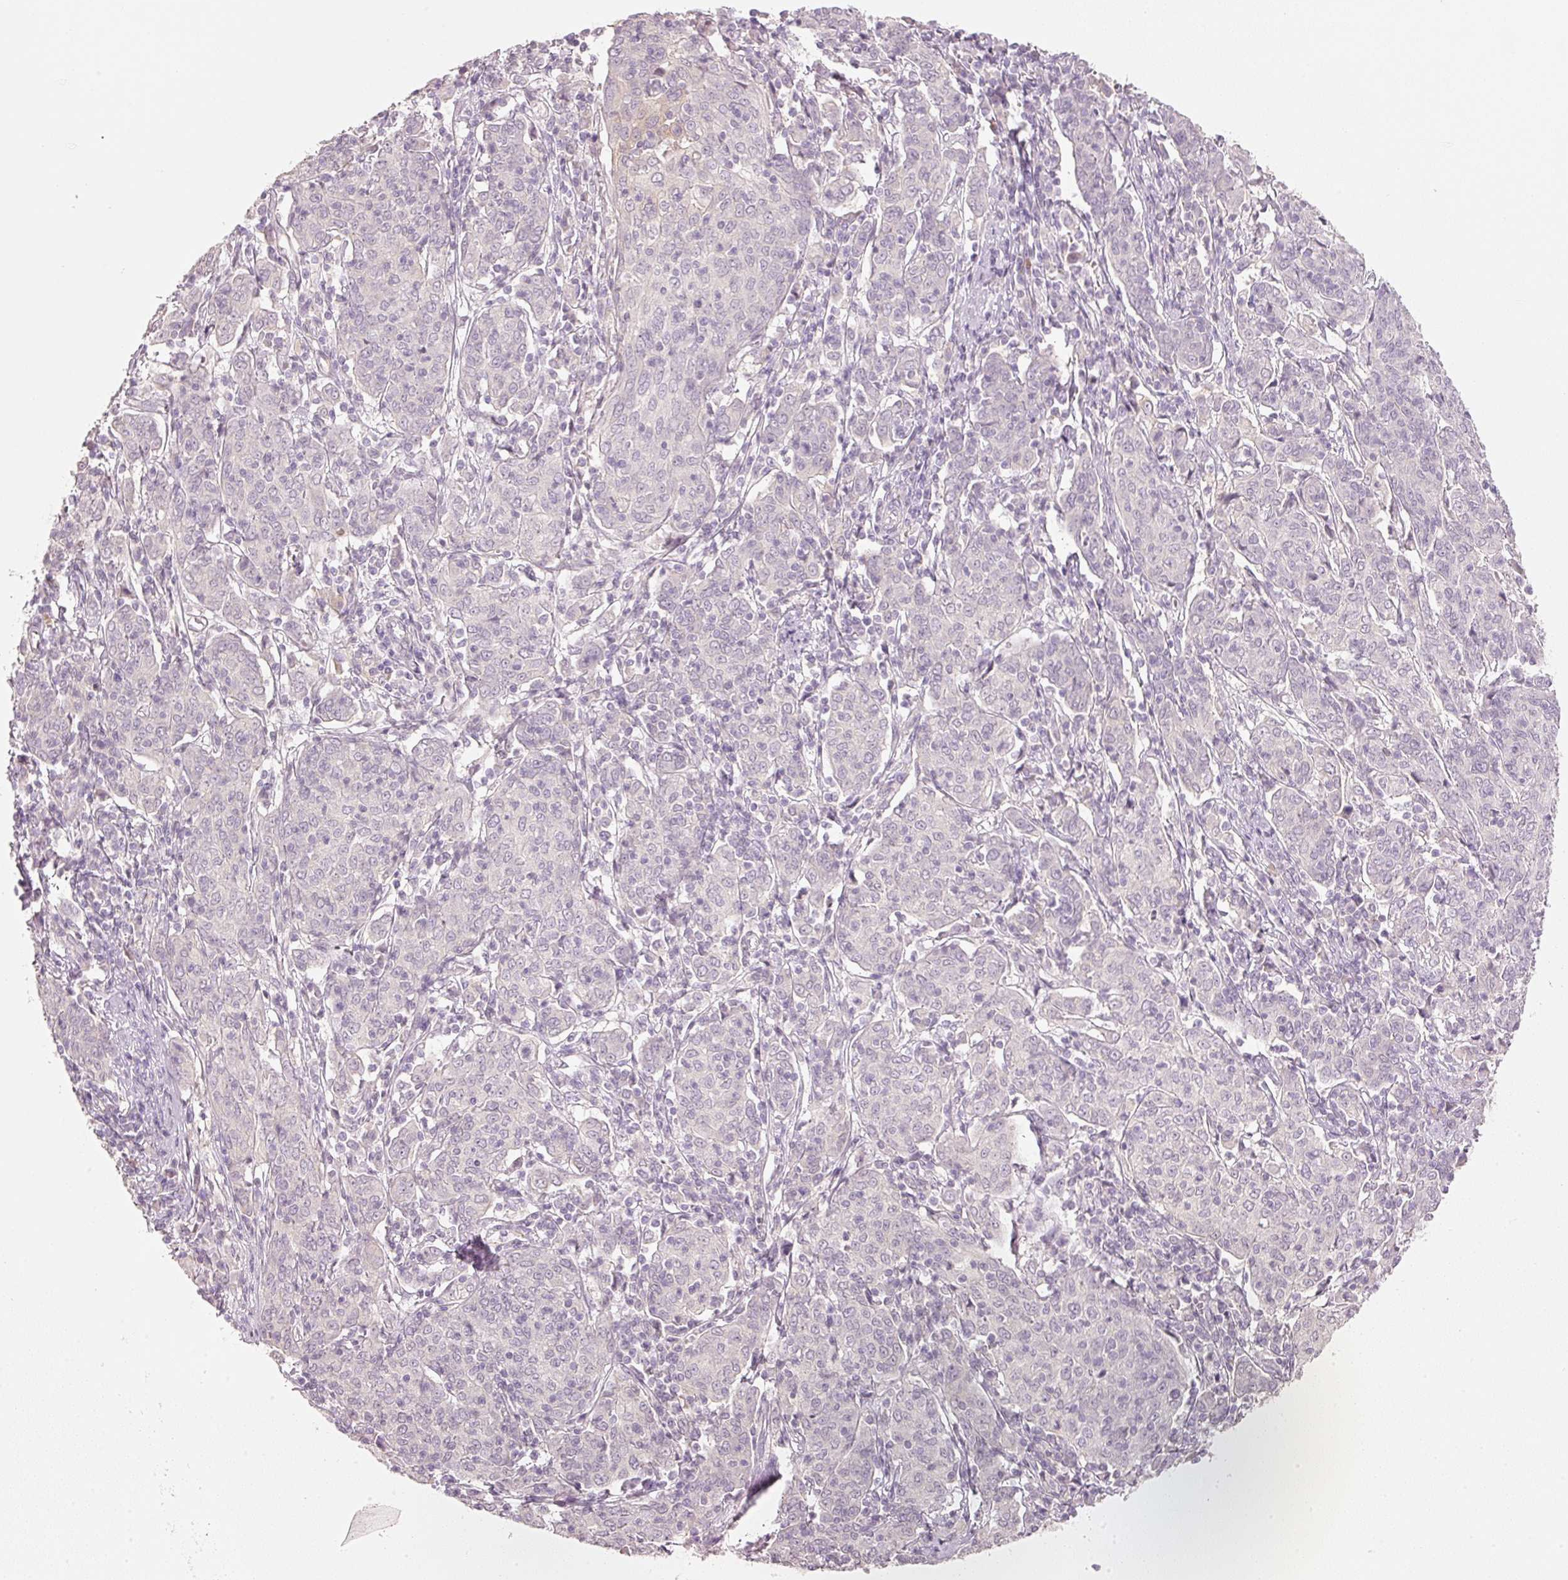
{"staining": {"intensity": "negative", "quantity": "none", "location": "none"}, "tissue": "cervical cancer", "cell_type": "Tumor cells", "image_type": "cancer", "snomed": [{"axis": "morphology", "description": "Squamous cell carcinoma, NOS"}, {"axis": "topography", "description": "Cervix"}], "caption": "Tumor cells are negative for brown protein staining in cervical squamous cell carcinoma. Nuclei are stained in blue.", "gene": "STEAP1", "patient": {"sex": "female", "age": 67}}